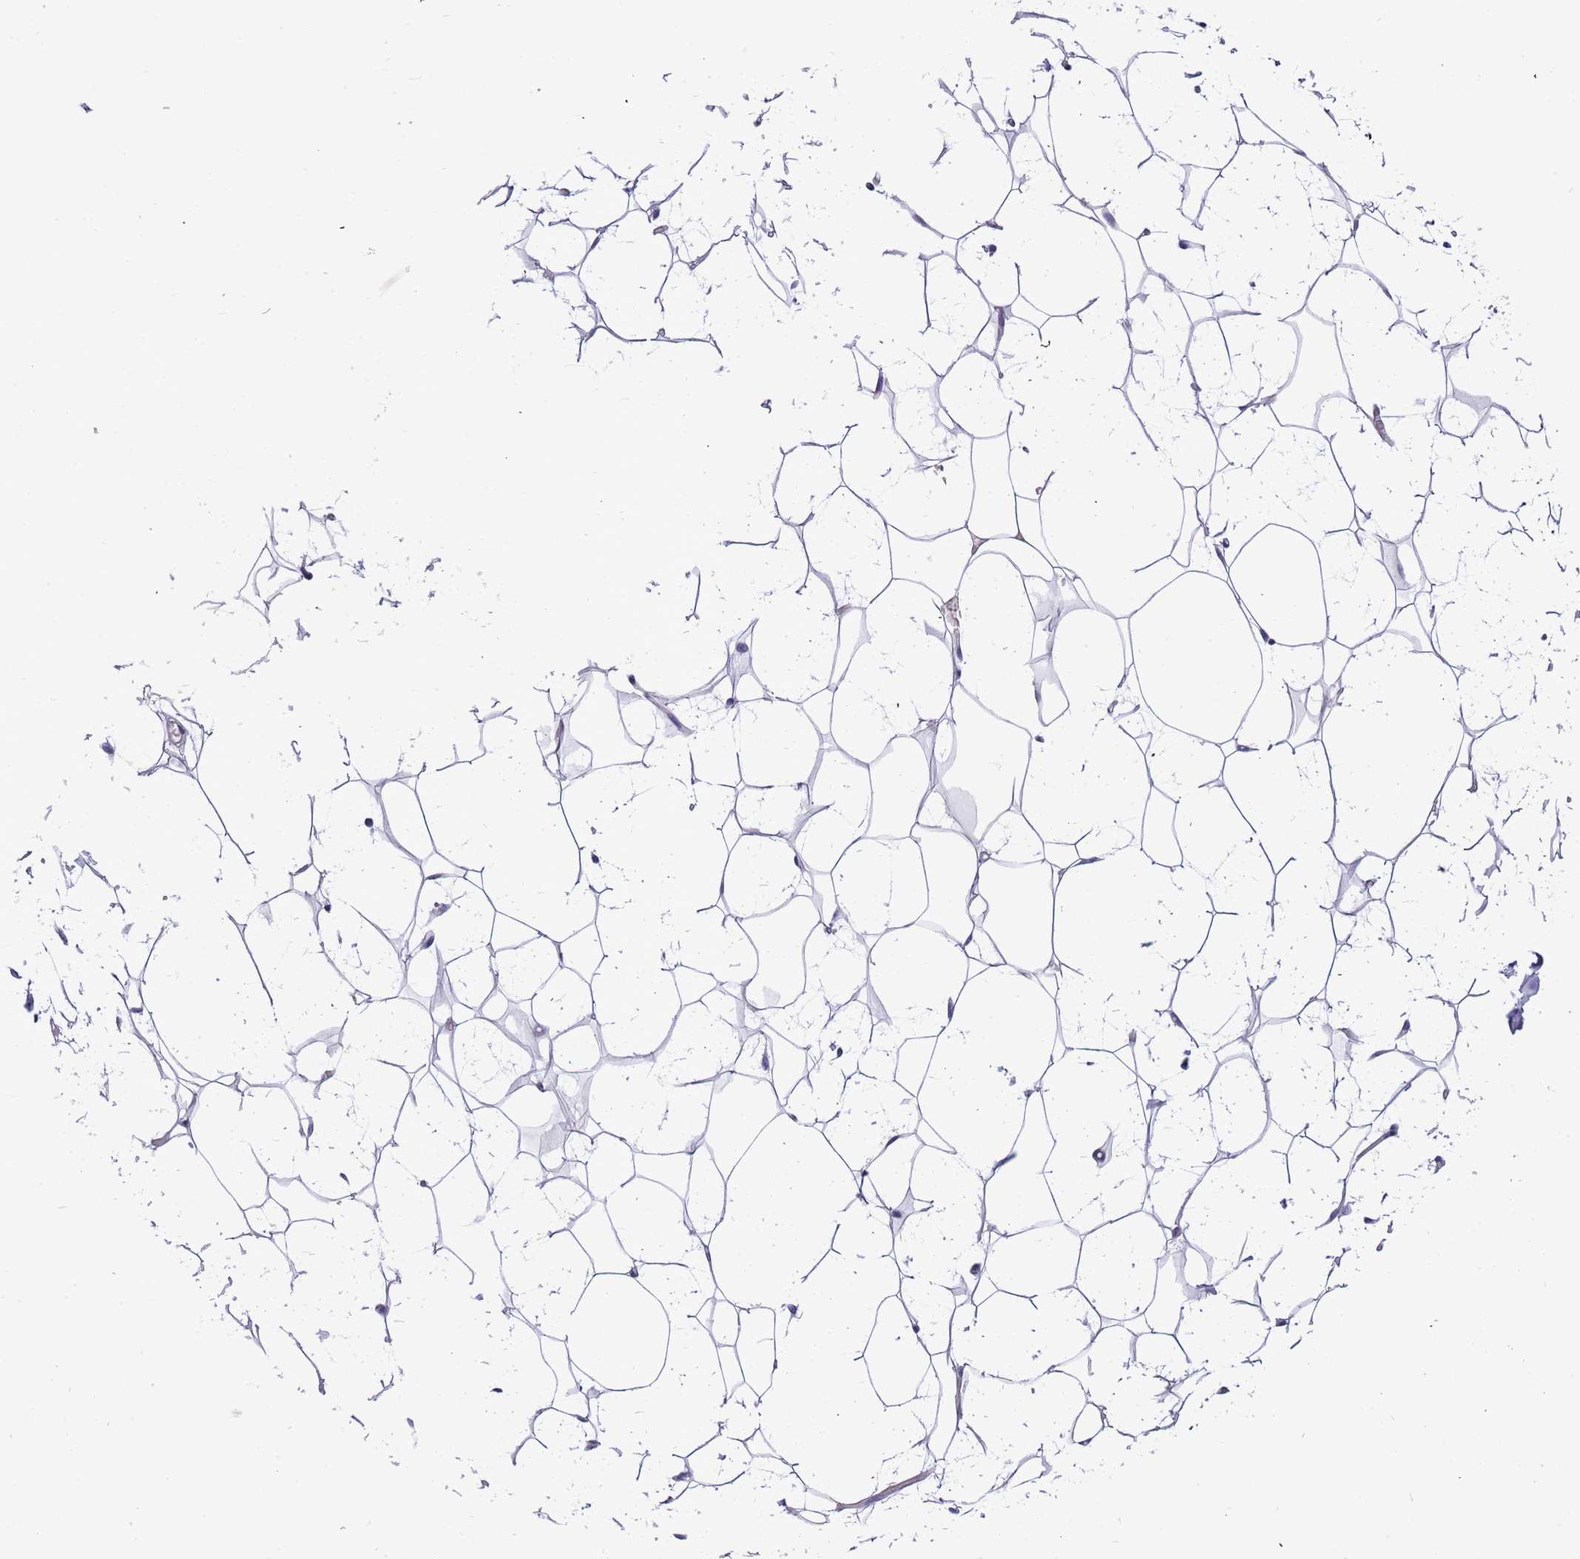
{"staining": {"intensity": "negative", "quantity": "none", "location": "none"}, "tissue": "adipose tissue", "cell_type": "Adipocytes", "image_type": "normal", "snomed": [{"axis": "morphology", "description": "Normal tissue, NOS"}, {"axis": "topography", "description": "Breast"}], "caption": "There is no significant positivity in adipocytes of adipose tissue. The staining was performed using DAB to visualize the protein expression in brown, while the nuclei were stained in blue with hematoxylin (Magnification: 20x).", "gene": "PLEKHH1", "patient": {"sex": "female", "age": 26}}